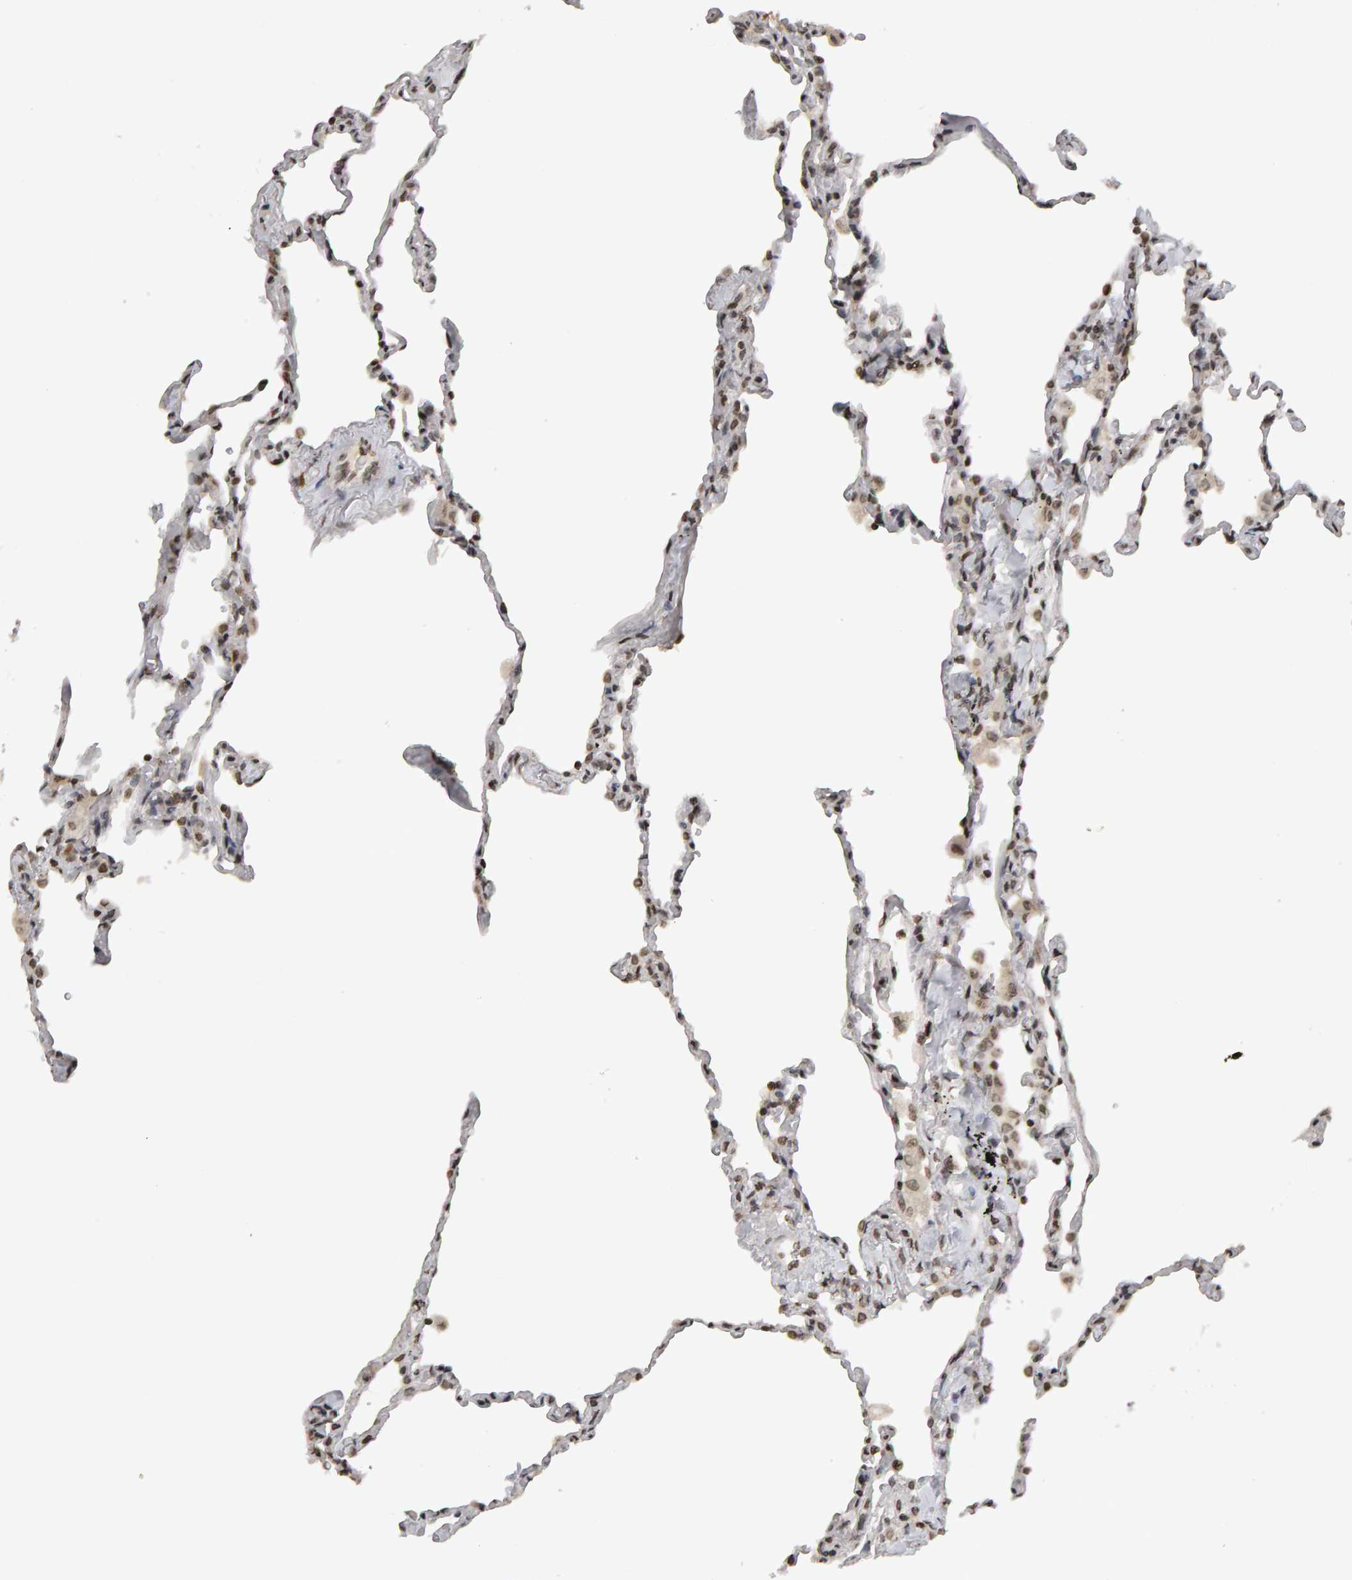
{"staining": {"intensity": "moderate", "quantity": ">75%", "location": "nuclear"}, "tissue": "lung", "cell_type": "Alveolar cells", "image_type": "normal", "snomed": [{"axis": "morphology", "description": "Normal tissue, NOS"}, {"axis": "topography", "description": "Lung"}], "caption": "Brown immunohistochemical staining in unremarkable lung shows moderate nuclear staining in about >75% of alveolar cells.", "gene": "TRAM1", "patient": {"sex": "male", "age": 59}}